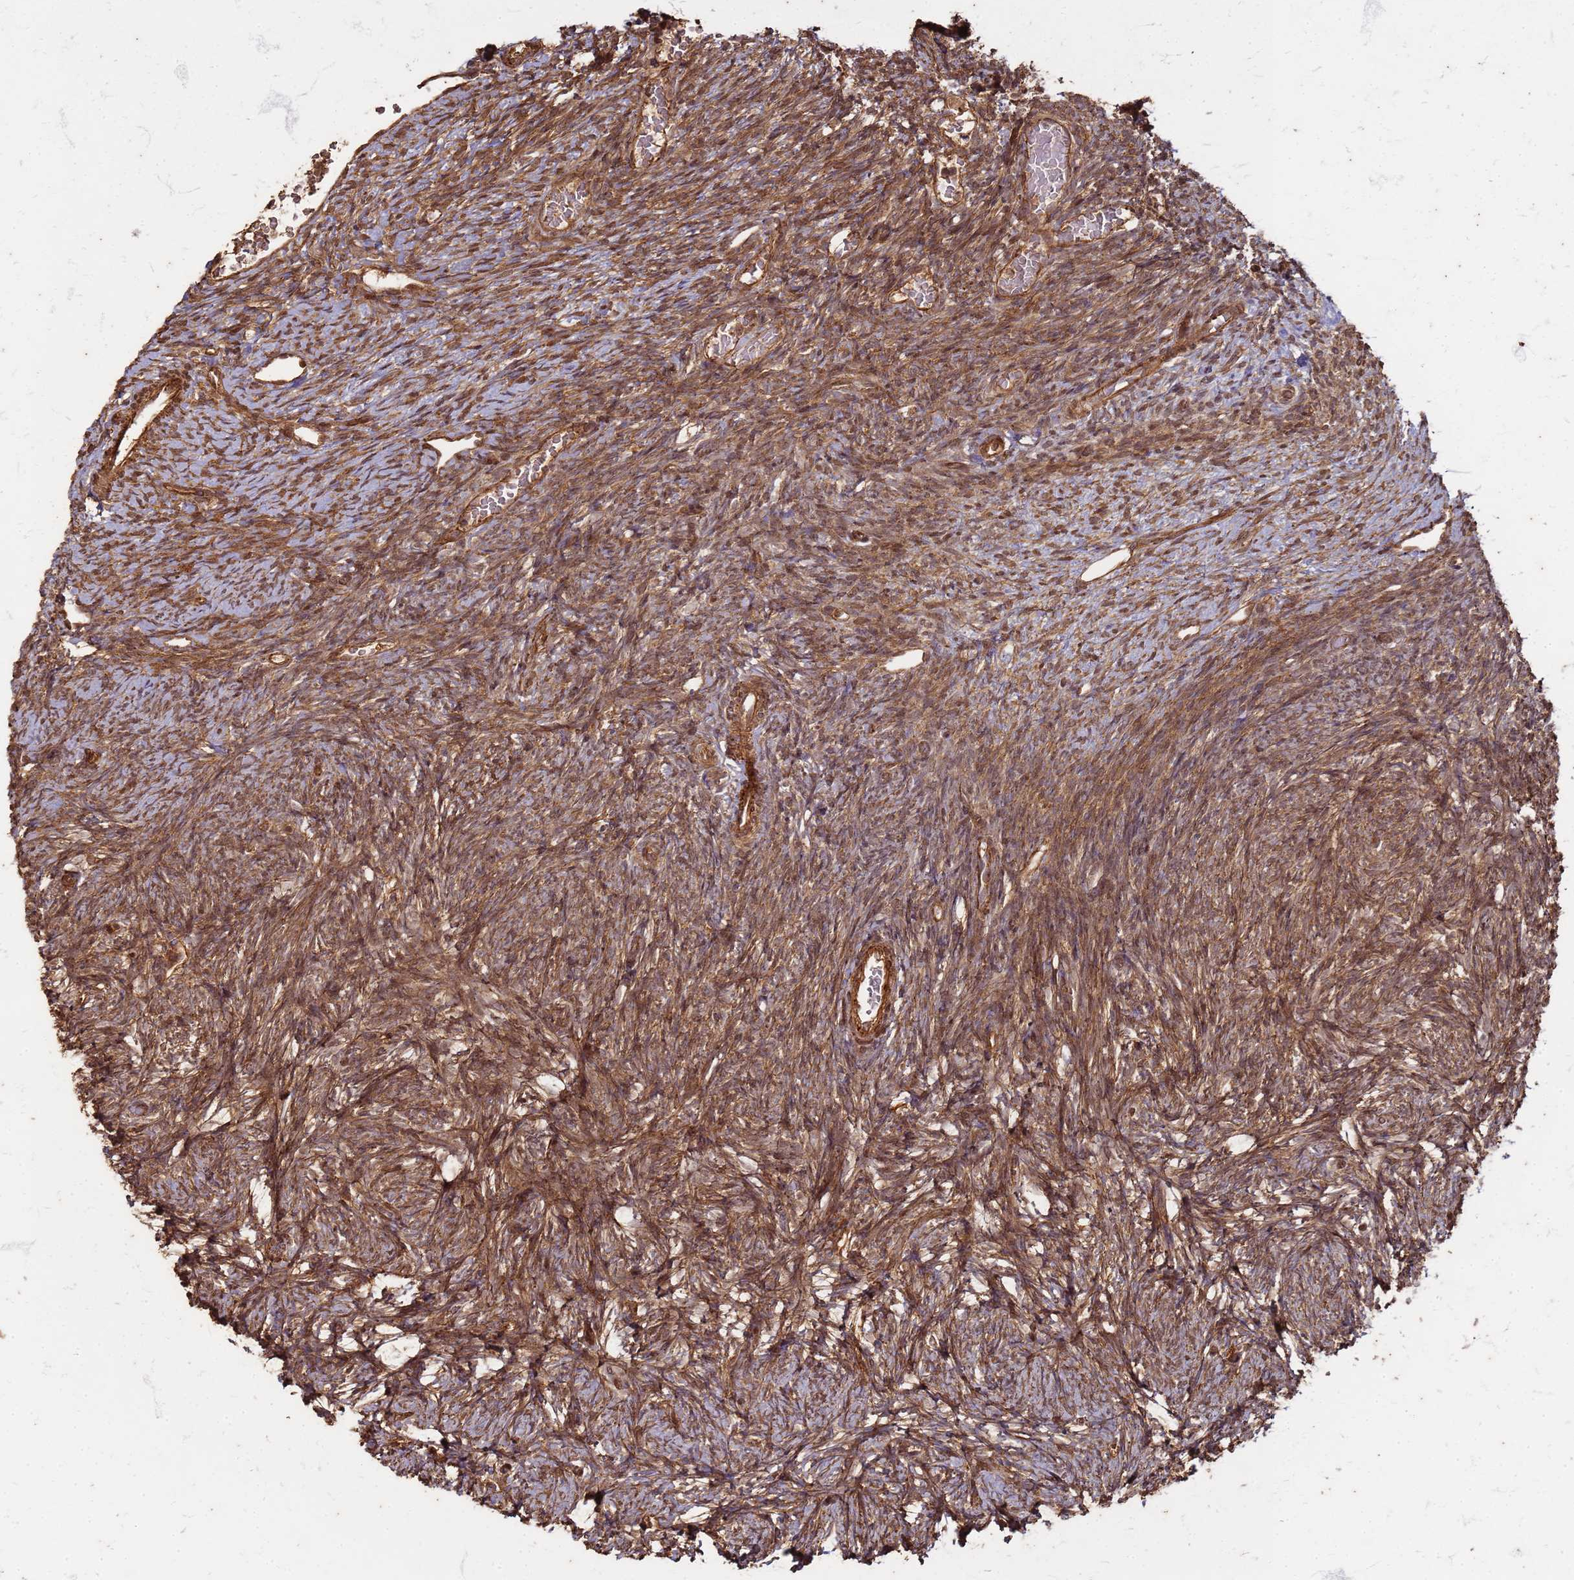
{"staining": {"intensity": "moderate", "quantity": "25%-75%", "location": "cytoplasmic/membranous,nuclear"}, "tissue": "ovary", "cell_type": "Ovarian stroma cells", "image_type": "normal", "snomed": [{"axis": "morphology", "description": "Normal tissue, NOS"}, {"axis": "topography", "description": "Ovary"}], "caption": "Protein staining of normal ovary displays moderate cytoplasmic/membranous,nuclear staining in about 25%-75% of ovarian stroma cells. The staining is performed using DAB brown chromogen to label protein expression. The nuclei are counter-stained blue using hematoxylin.", "gene": "KIF26A", "patient": {"sex": "female", "age": 39}}